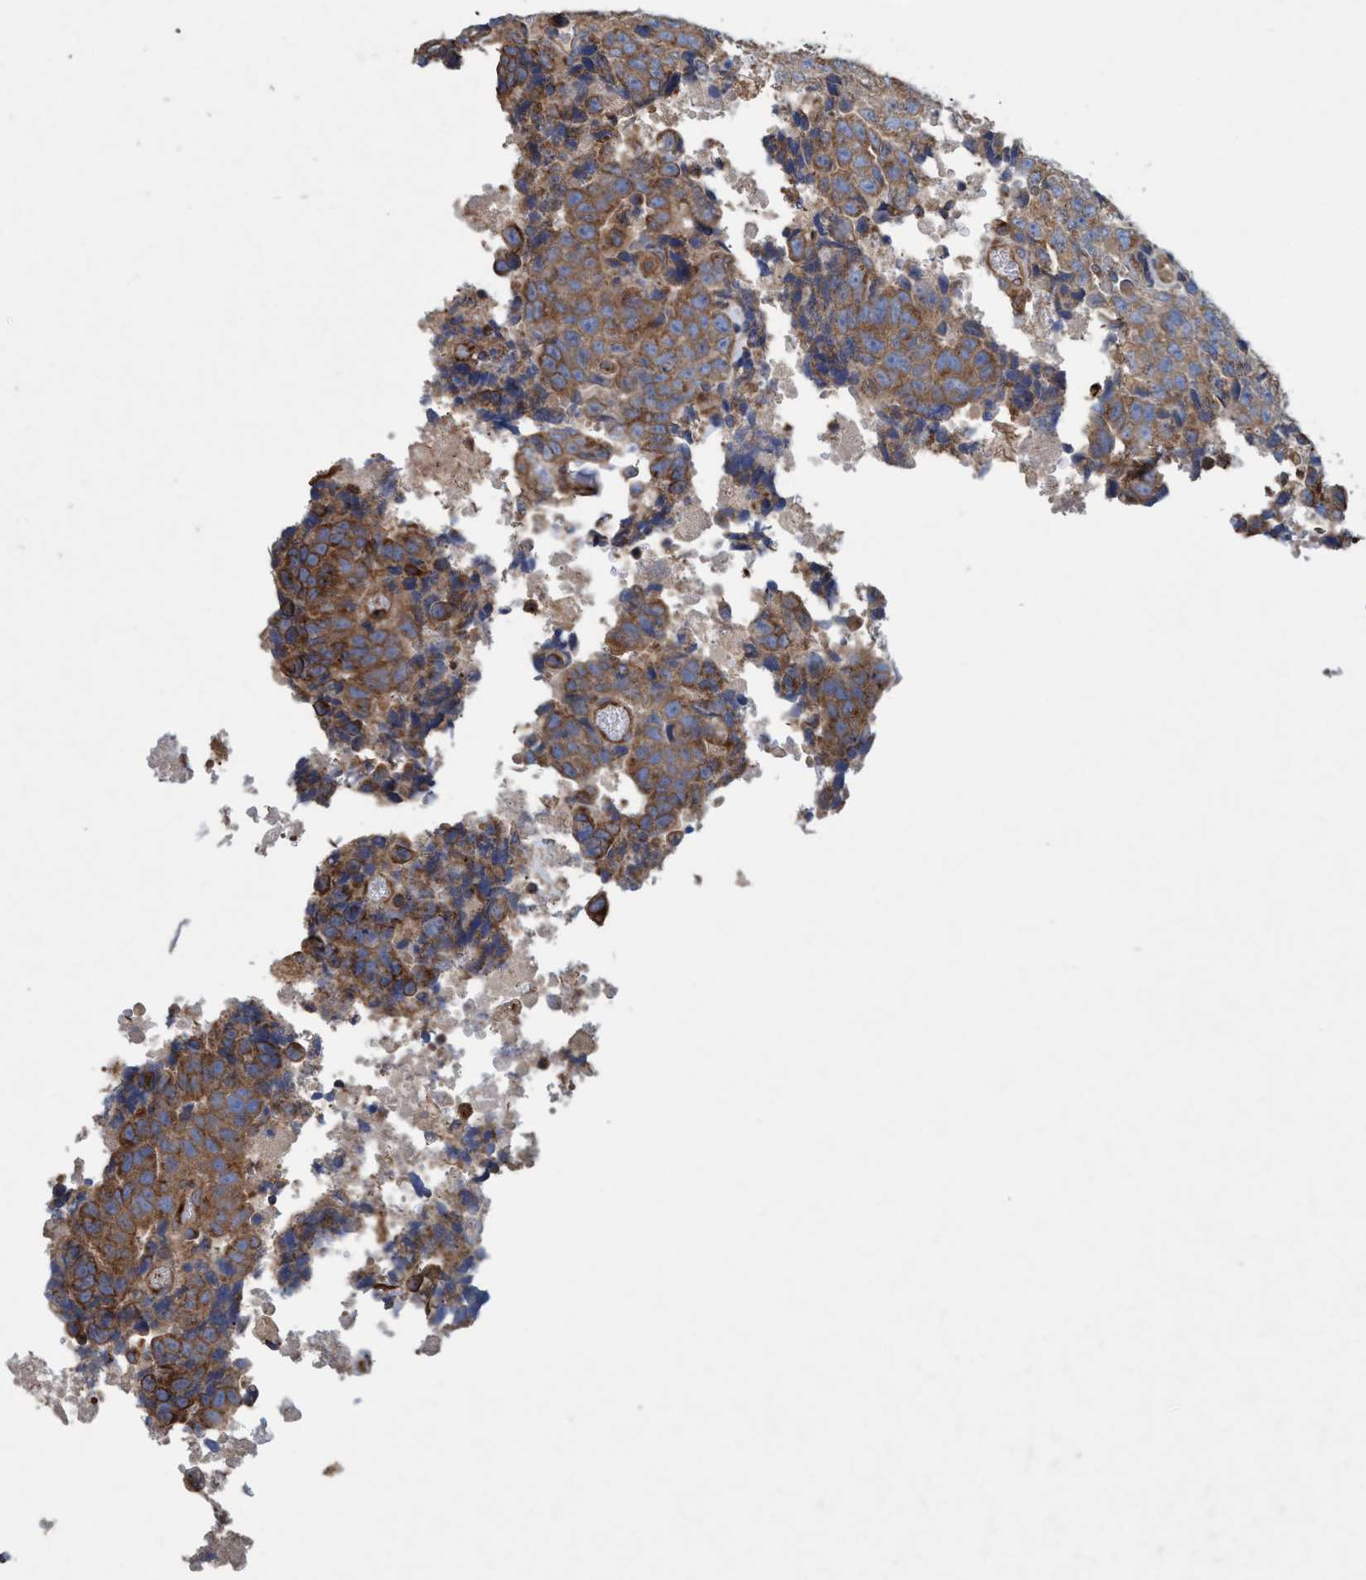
{"staining": {"intensity": "moderate", "quantity": ">75%", "location": "cytoplasmic/membranous"}, "tissue": "testis cancer", "cell_type": "Tumor cells", "image_type": "cancer", "snomed": [{"axis": "morphology", "description": "Necrosis, NOS"}, {"axis": "morphology", "description": "Carcinoma, Embryonal, NOS"}, {"axis": "topography", "description": "Testis"}], "caption": "Immunohistochemistry (DAB) staining of testis embryonal carcinoma reveals moderate cytoplasmic/membranous protein positivity in about >75% of tumor cells. (DAB (3,3'-diaminobenzidine) = brown stain, brightfield microscopy at high magnification).", "gene": "BICD2", "patient": {"sex": "male", "age": 19}}